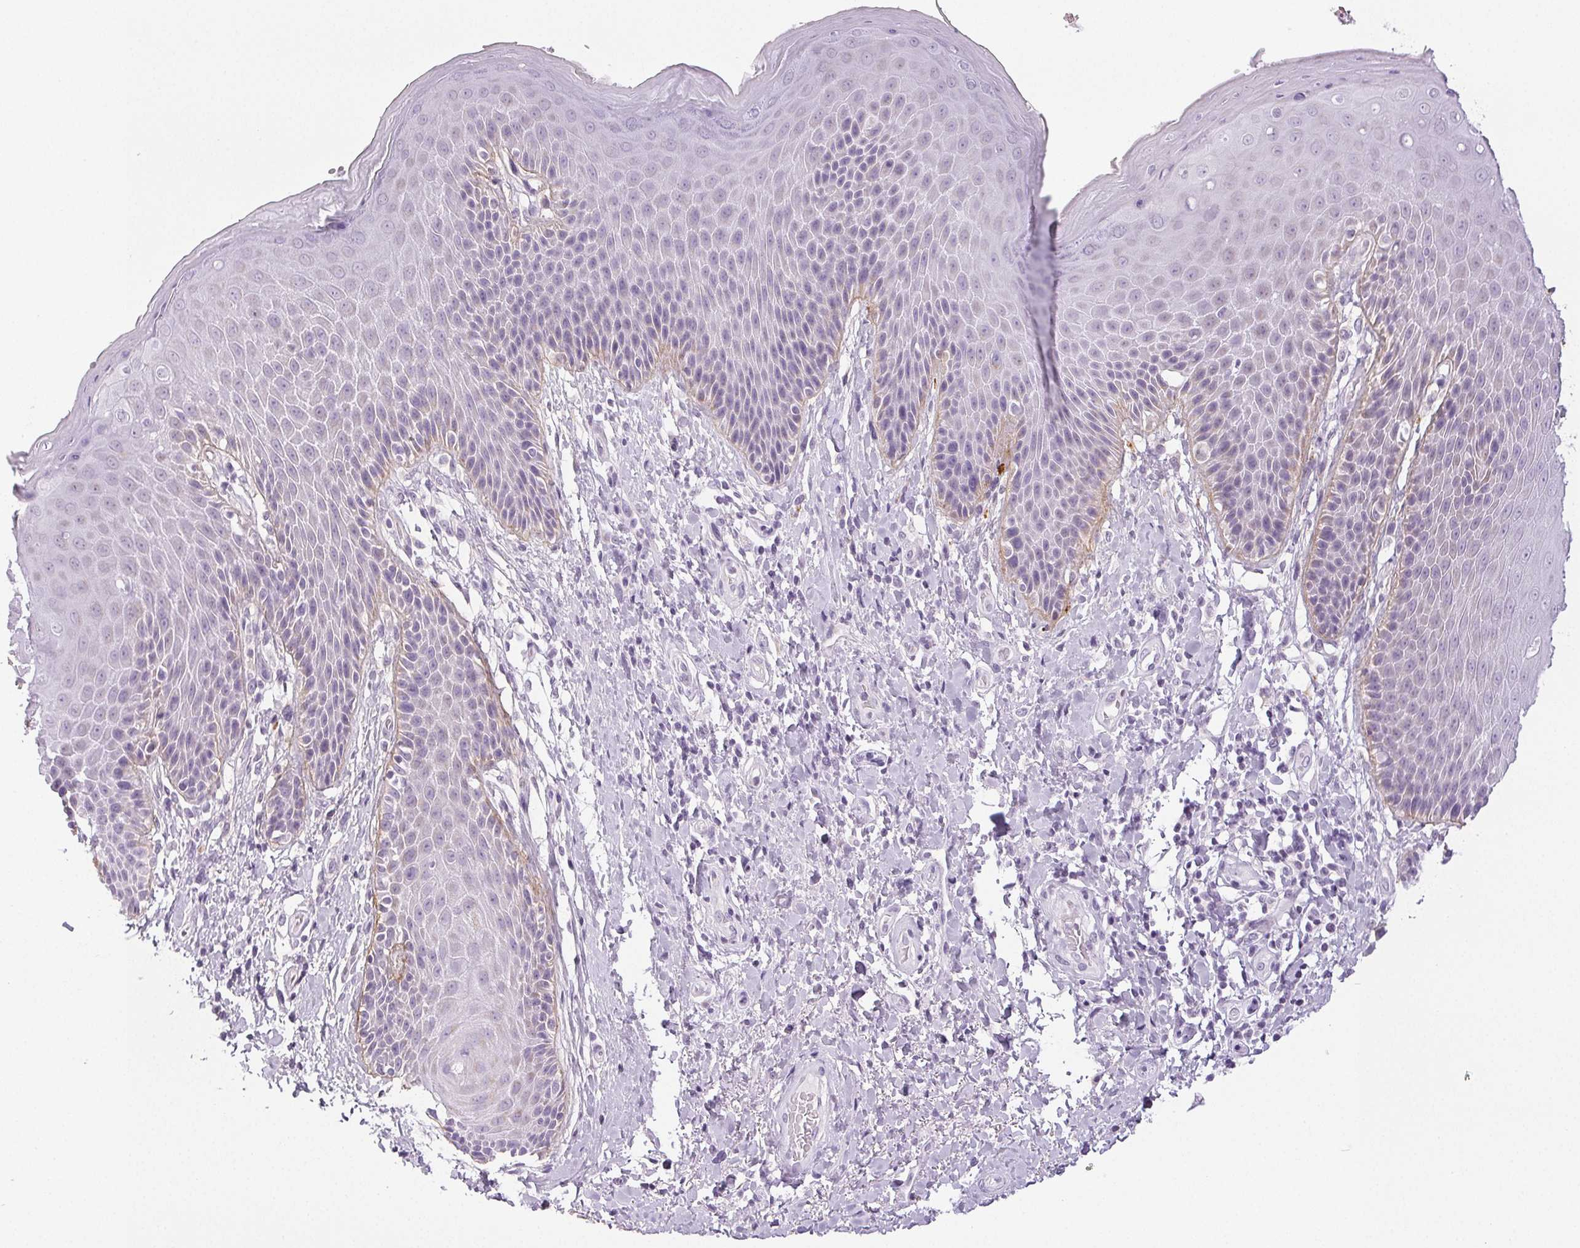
{"staining": {"intensity": "negative", "quantity": "none", "location": "none"}, "tissue": "skin", "cell_type": "Epidermal cells", "image_type": "normal", "snomed": [{"axis": "morphology", "description": "Normal tissue, NOS"}, {"axis": "topography", "description": "Anal"}, {"axis": "topography", "description": "Peripheral nerve tissue"}], "caption": "Image shows no significant protein expression in epidermal cells of benign skin. The staining is performed using DAB (3,3'-diaminobenzidine) brown chromogen with nuclei counter-stained in using hematoxylin.", "gene": "COL7A1", "patient": {"sex": "male", "age": 51}}